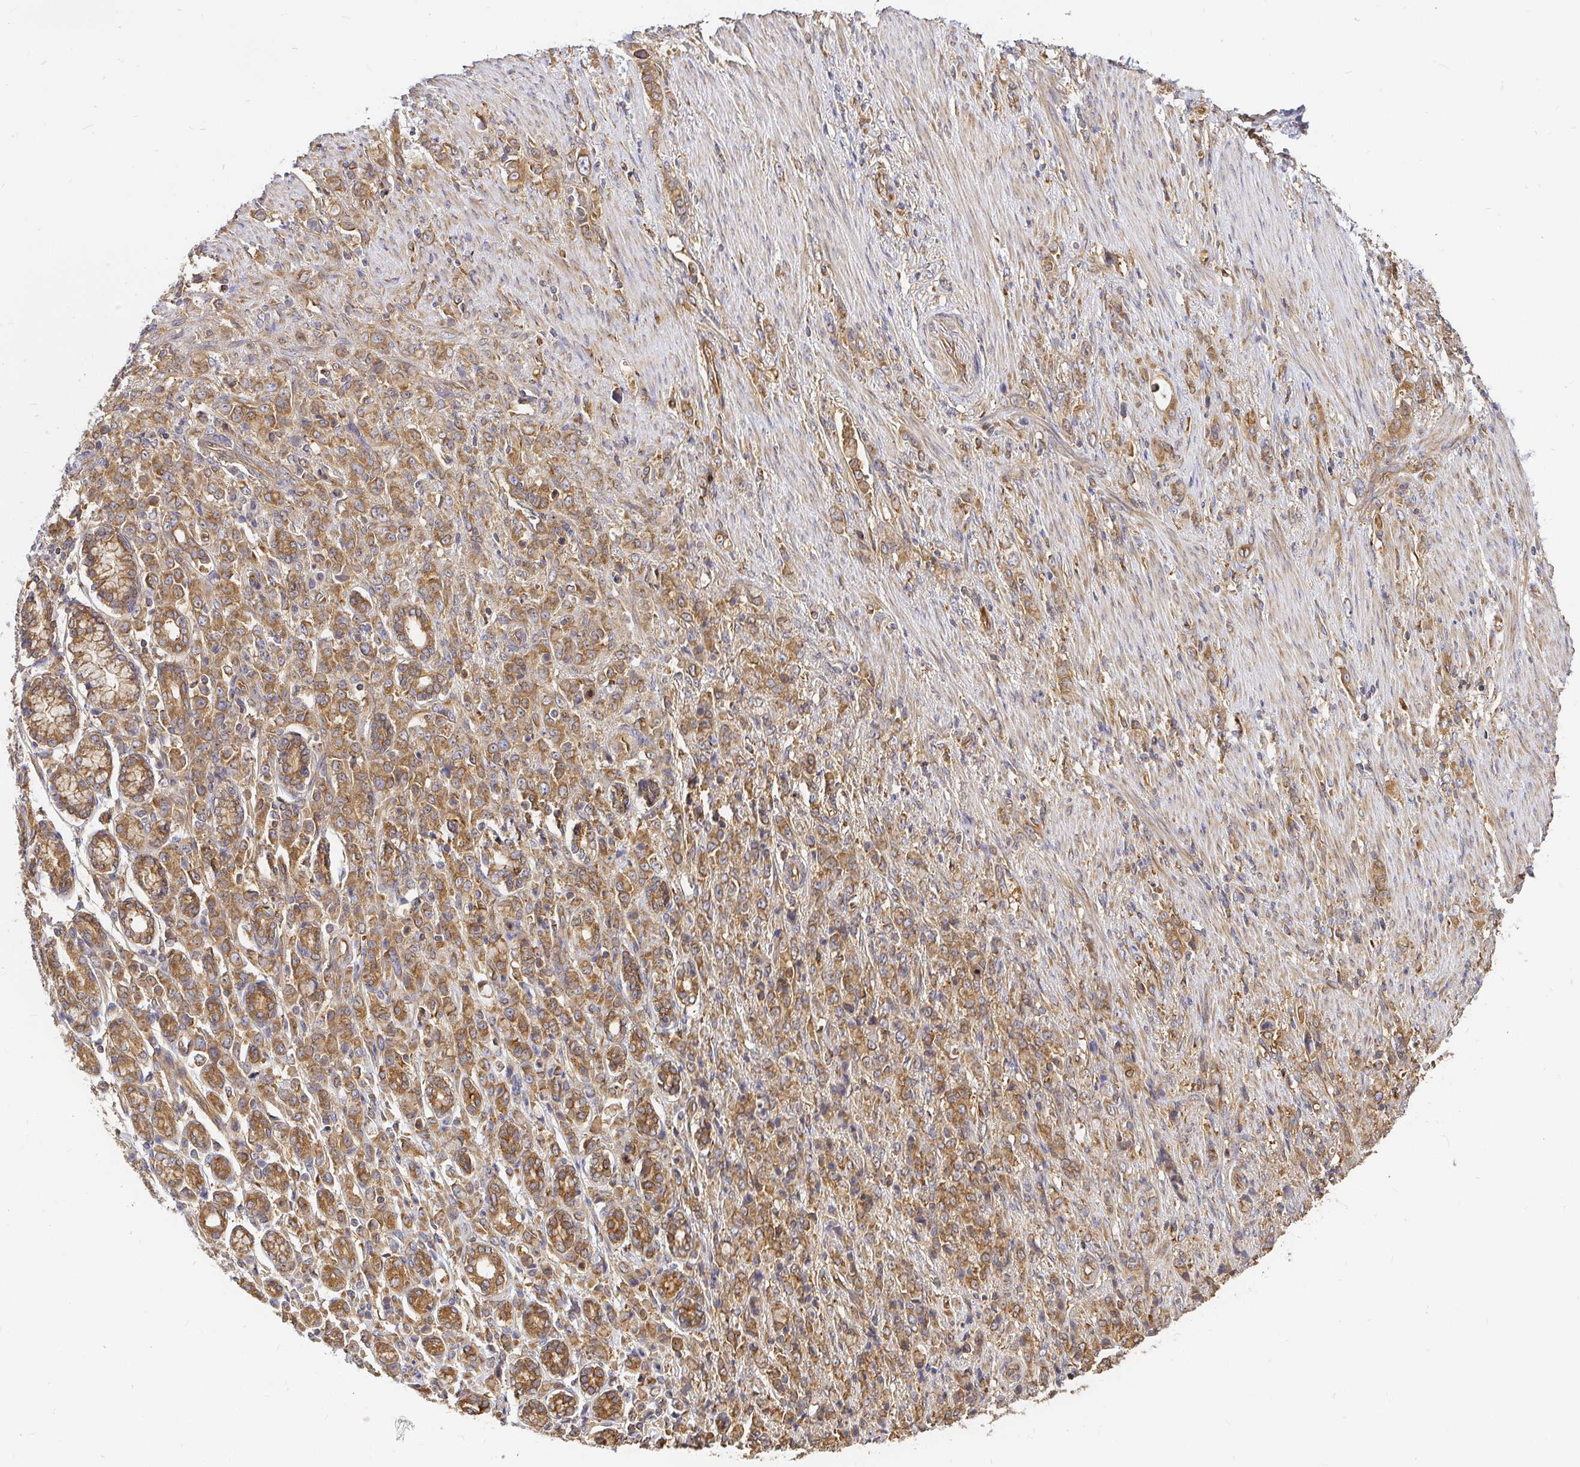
{"staining": {"intensity": "moderate", "quantity": ">75%", "location": "cytoplasmic/membranous"}, "tissue": "stomach cancer", "cell_type": "Tumor cells", "image_type": "cancer", "snomed": [{"axis": "morphology", "description": "Adenocarcinoma, NOS"}, {"axis": "topography", "description": "Stomach"}], "caption": "IHC histopathology image of stomach adenocarcinoma stained for a protein (brown), which displays medium levels of moderate cytoplasmic/membranous positivity in about >75% of tumor cells.", "gene": "KIF5B", "patient": {"sex": "female", "age": 79}}